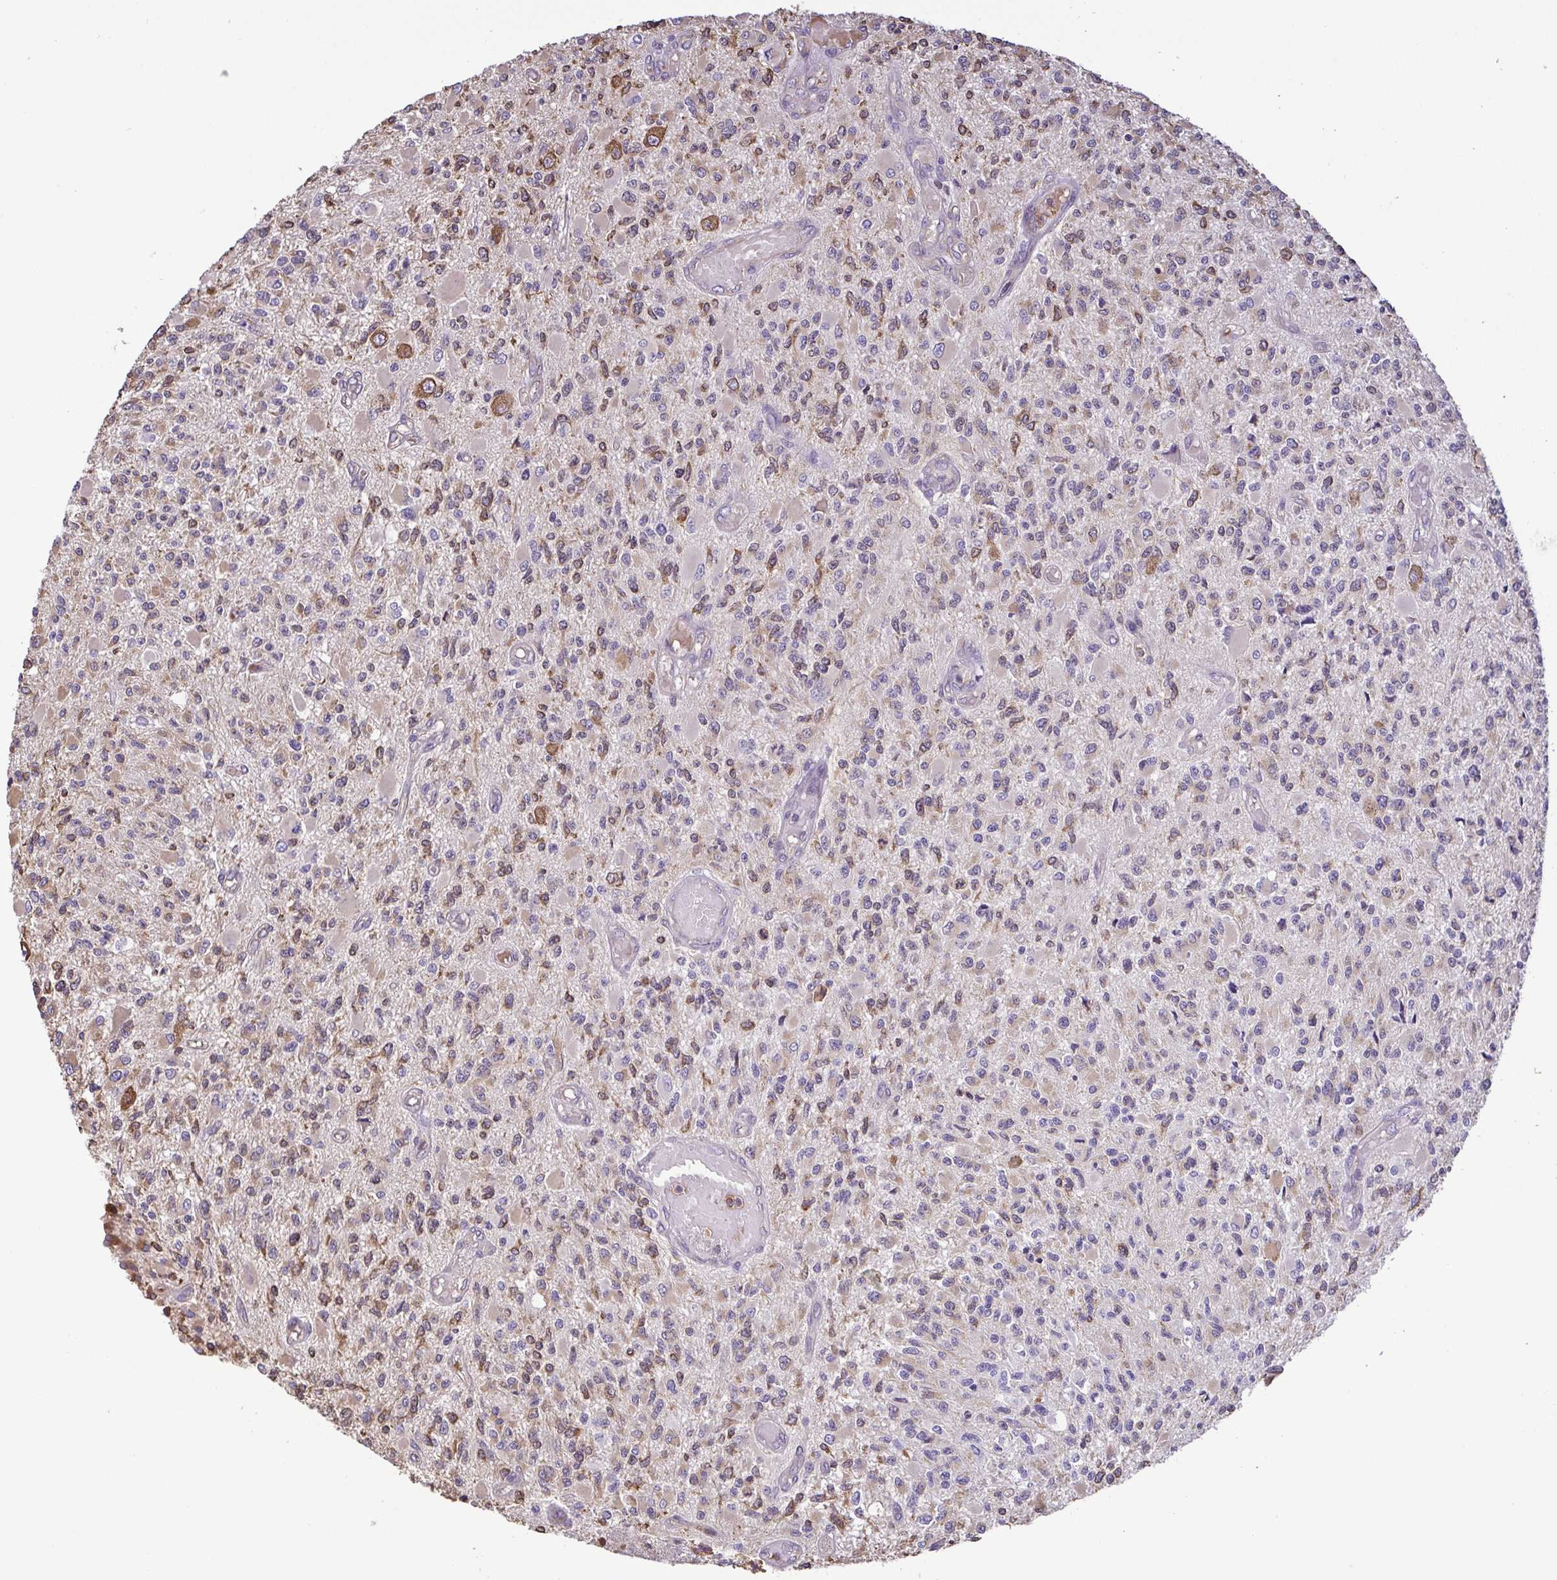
{"staining": {"intensity": "moderate", "quantity": "<25%", "location": "cytoplasmic/membranous"}, "tissue": "glioma", "cell_type": "Tumor cells", "image_type": "cancer", "snomed": [{"axis": "morphology", "description": "Glioma, malignant, High grade"}, {"axis": "topography", "description": "Brain"}], "caption": "Glioma was stained to show a protein in brown. There is low levels of moderate cytoplasmic/membranous positivity in approximately <25% of tumor cells.", "gene": "MYL10", "patient": {"sex": "female", "age": 63}}